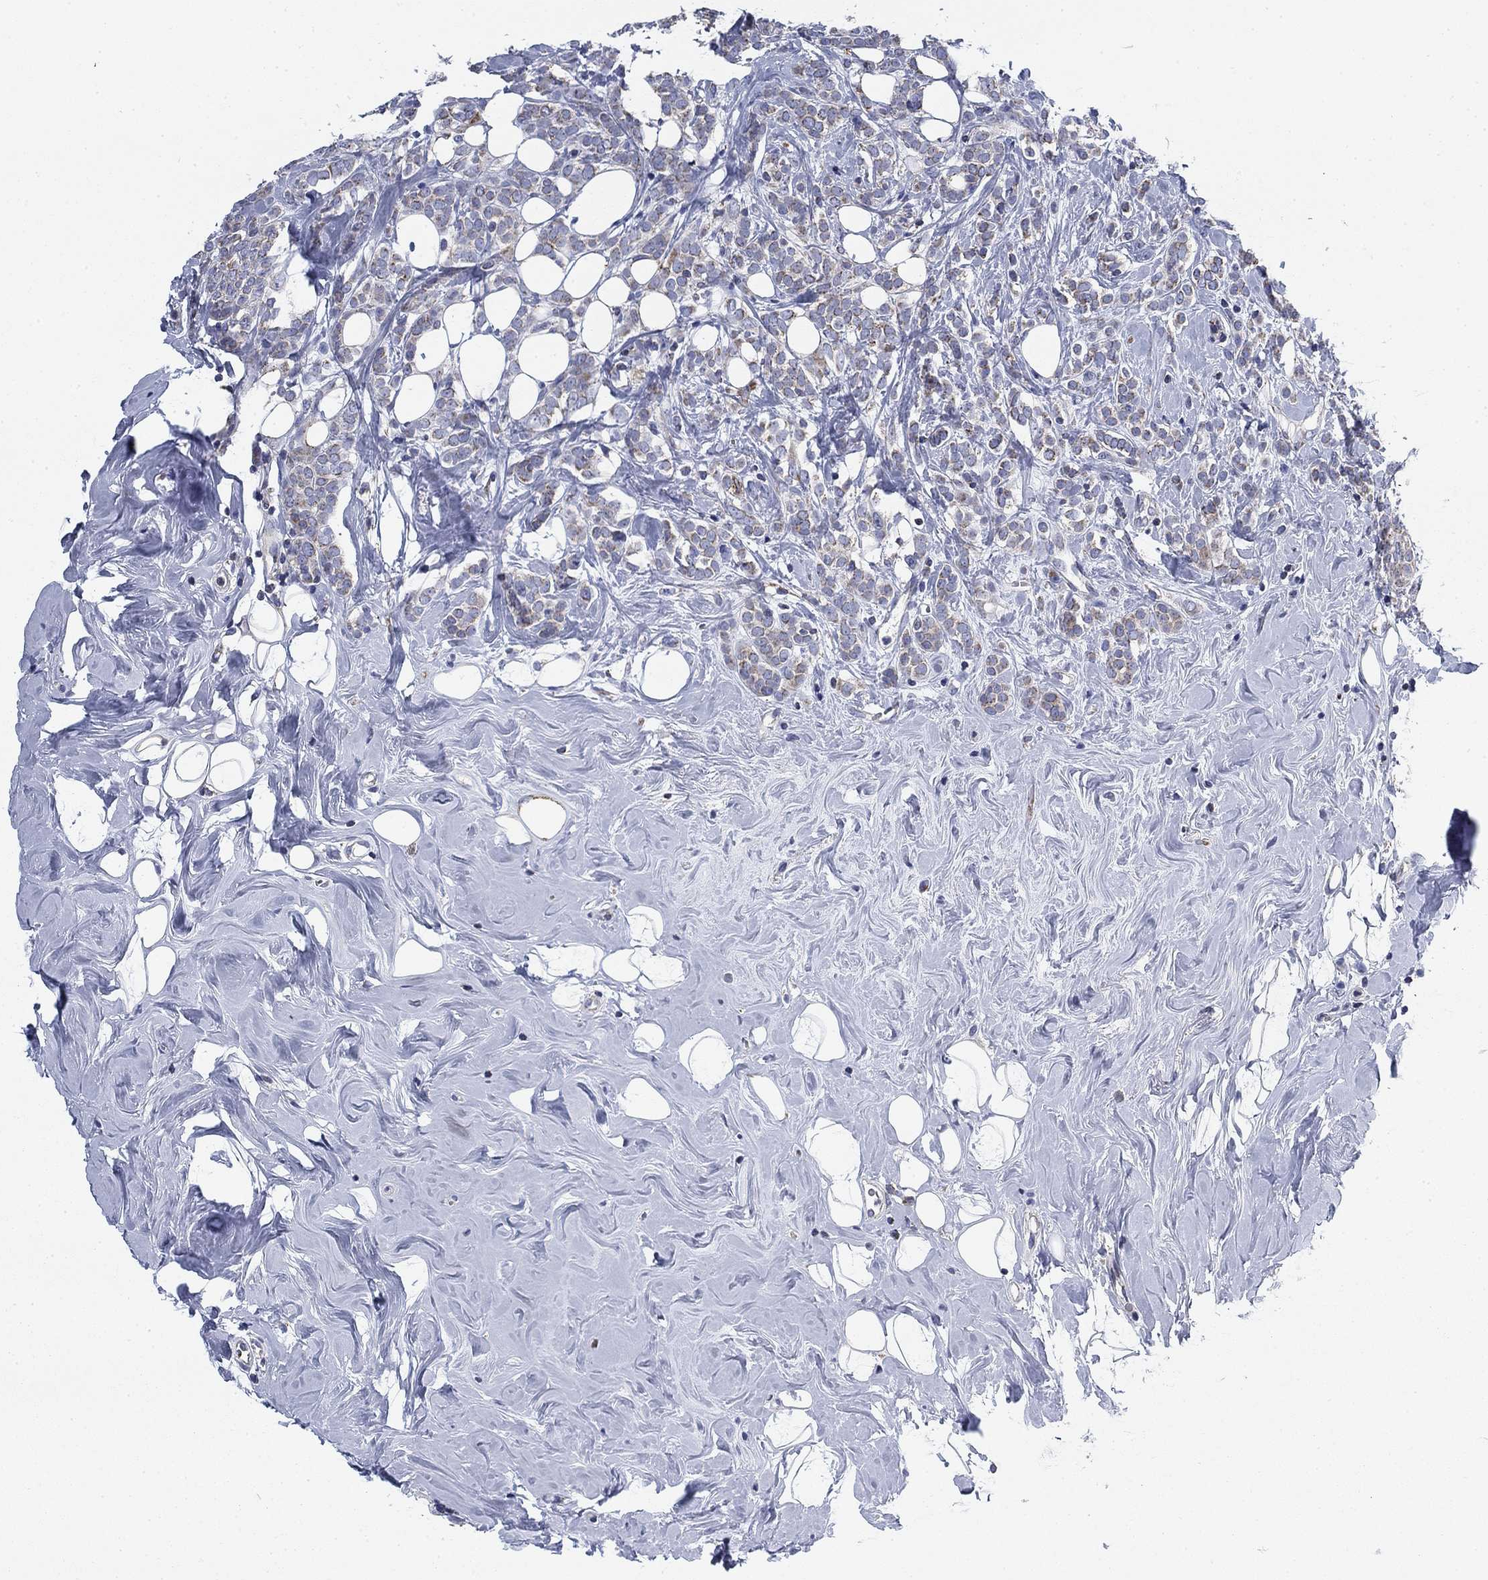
{"staining": {"intensity": "weak", "quantity": "25%-75%", "location": "cytoplasmic/membranous"}, "tissue": "breast cancer", "cell_type": "Tumor cells", "image_type": "cancer", "snomed": [{"axis": "morphology", "description": "Lobular carcinoma"}, {"axis": "topography", "description": "Breast"}], "caption": "Protein expression analysis of breast cancer (lobular carcinoma) displays weak cytoplasmic/membranous positivity in approximately 25%-75% of tumor cells. Nuclei are stained in blue.", "gene": "NACAD", "patient": {"sex": "female", "age": 49}}